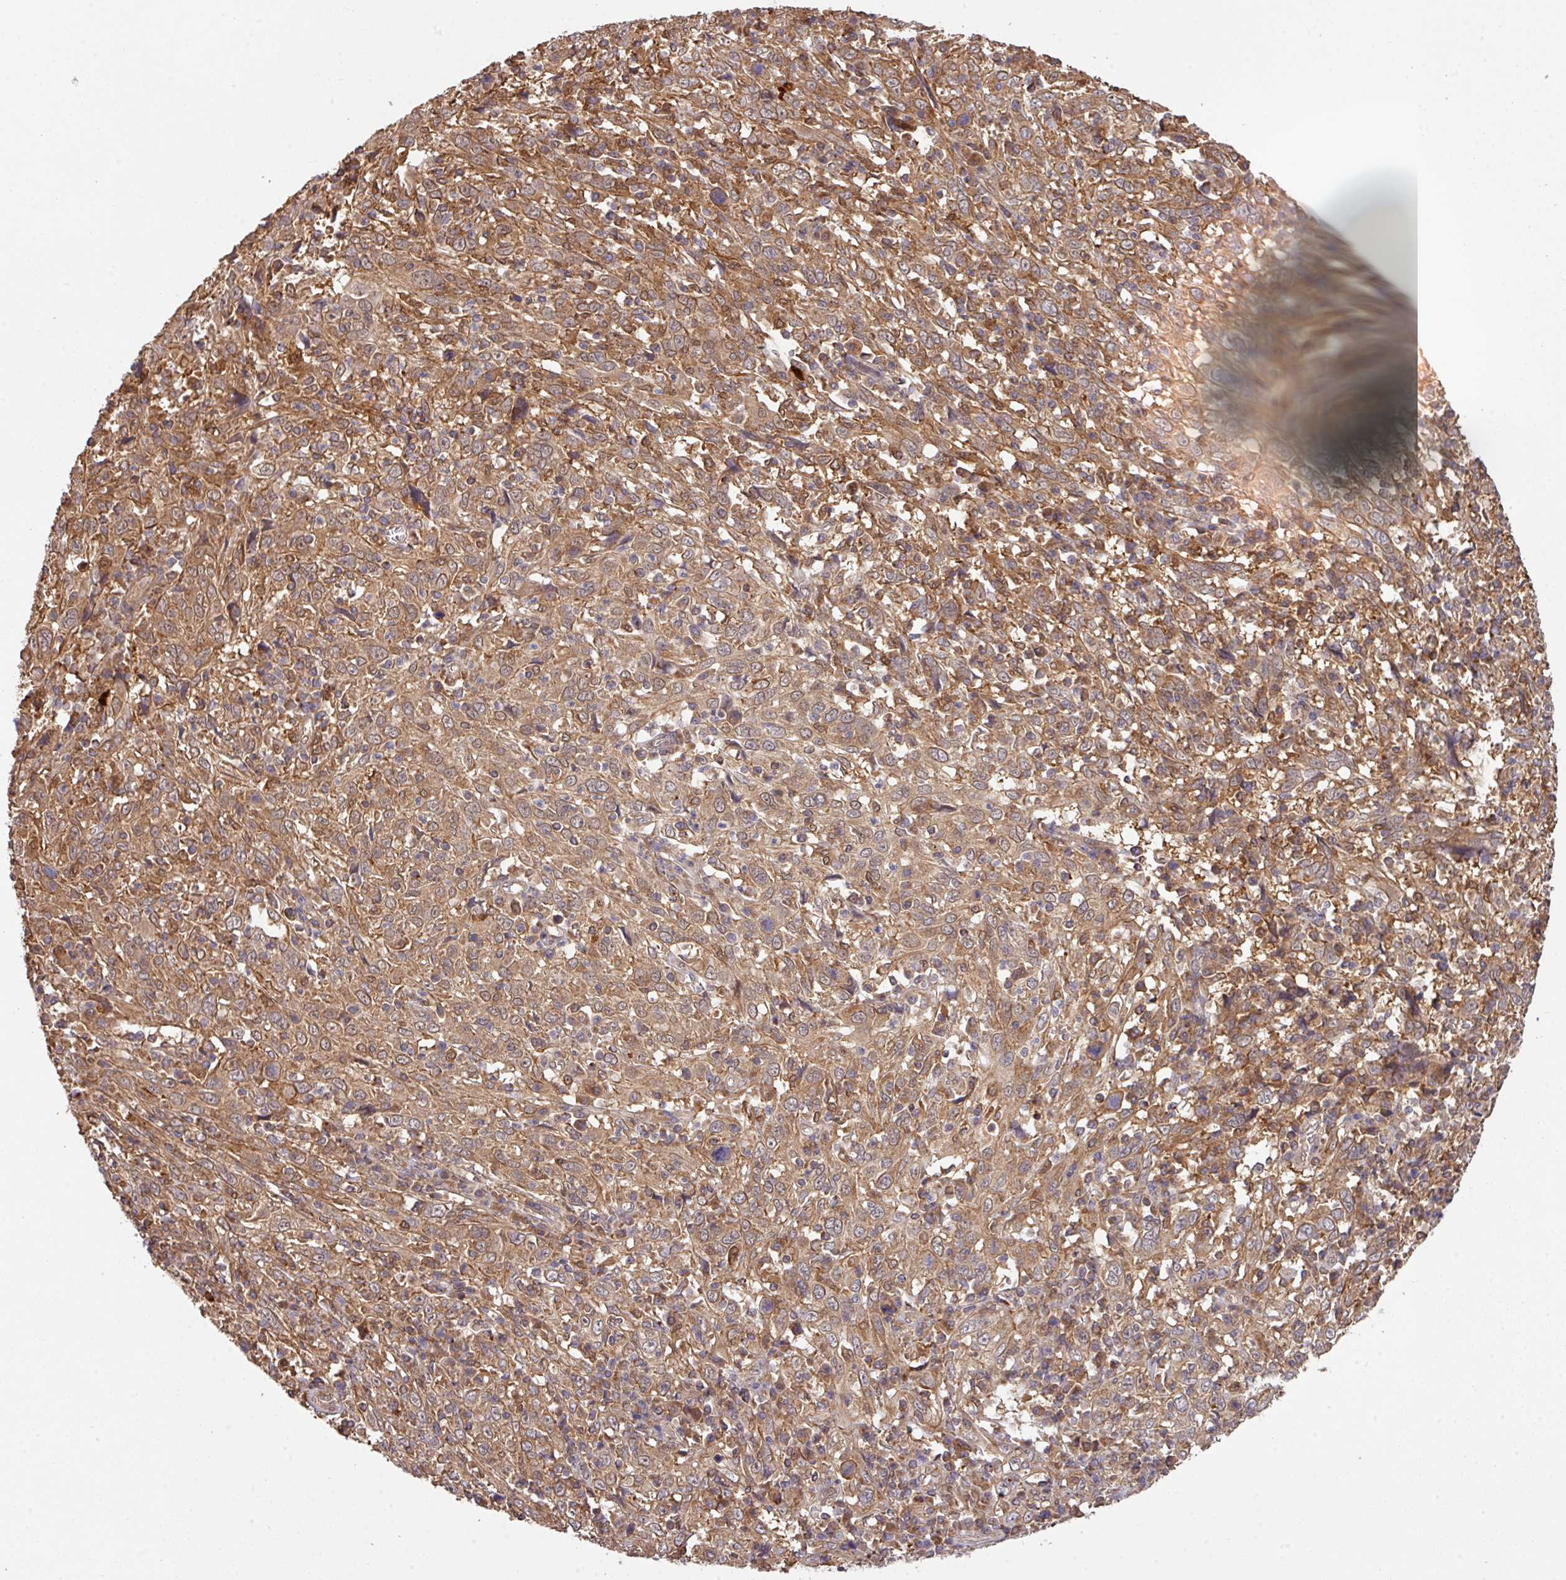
{"staining": {"intensity": "moderate", "quantity": "25%-75%", "location": "cytoplasmic/membranous,nuclear"}, "tissue": "cervical cancer", "cell_type": "Tumor cells", "image_type": "cancer", "snomed": [{"axis": "morphology", "description": "Squamous cell carcinoma, NOS"}, {"axis": "topography", "description": "Cervix"}], "caption": "Moderate cytoplasmic/membranous and nuclear staining is seen in about 25%-75% of tumor cells in cervical squamous cell carcinoma. (IHC, brightfield microscopy, high magnification).", "gene": "ARPIN", "patient": {"sex": "female", "age": 46}}